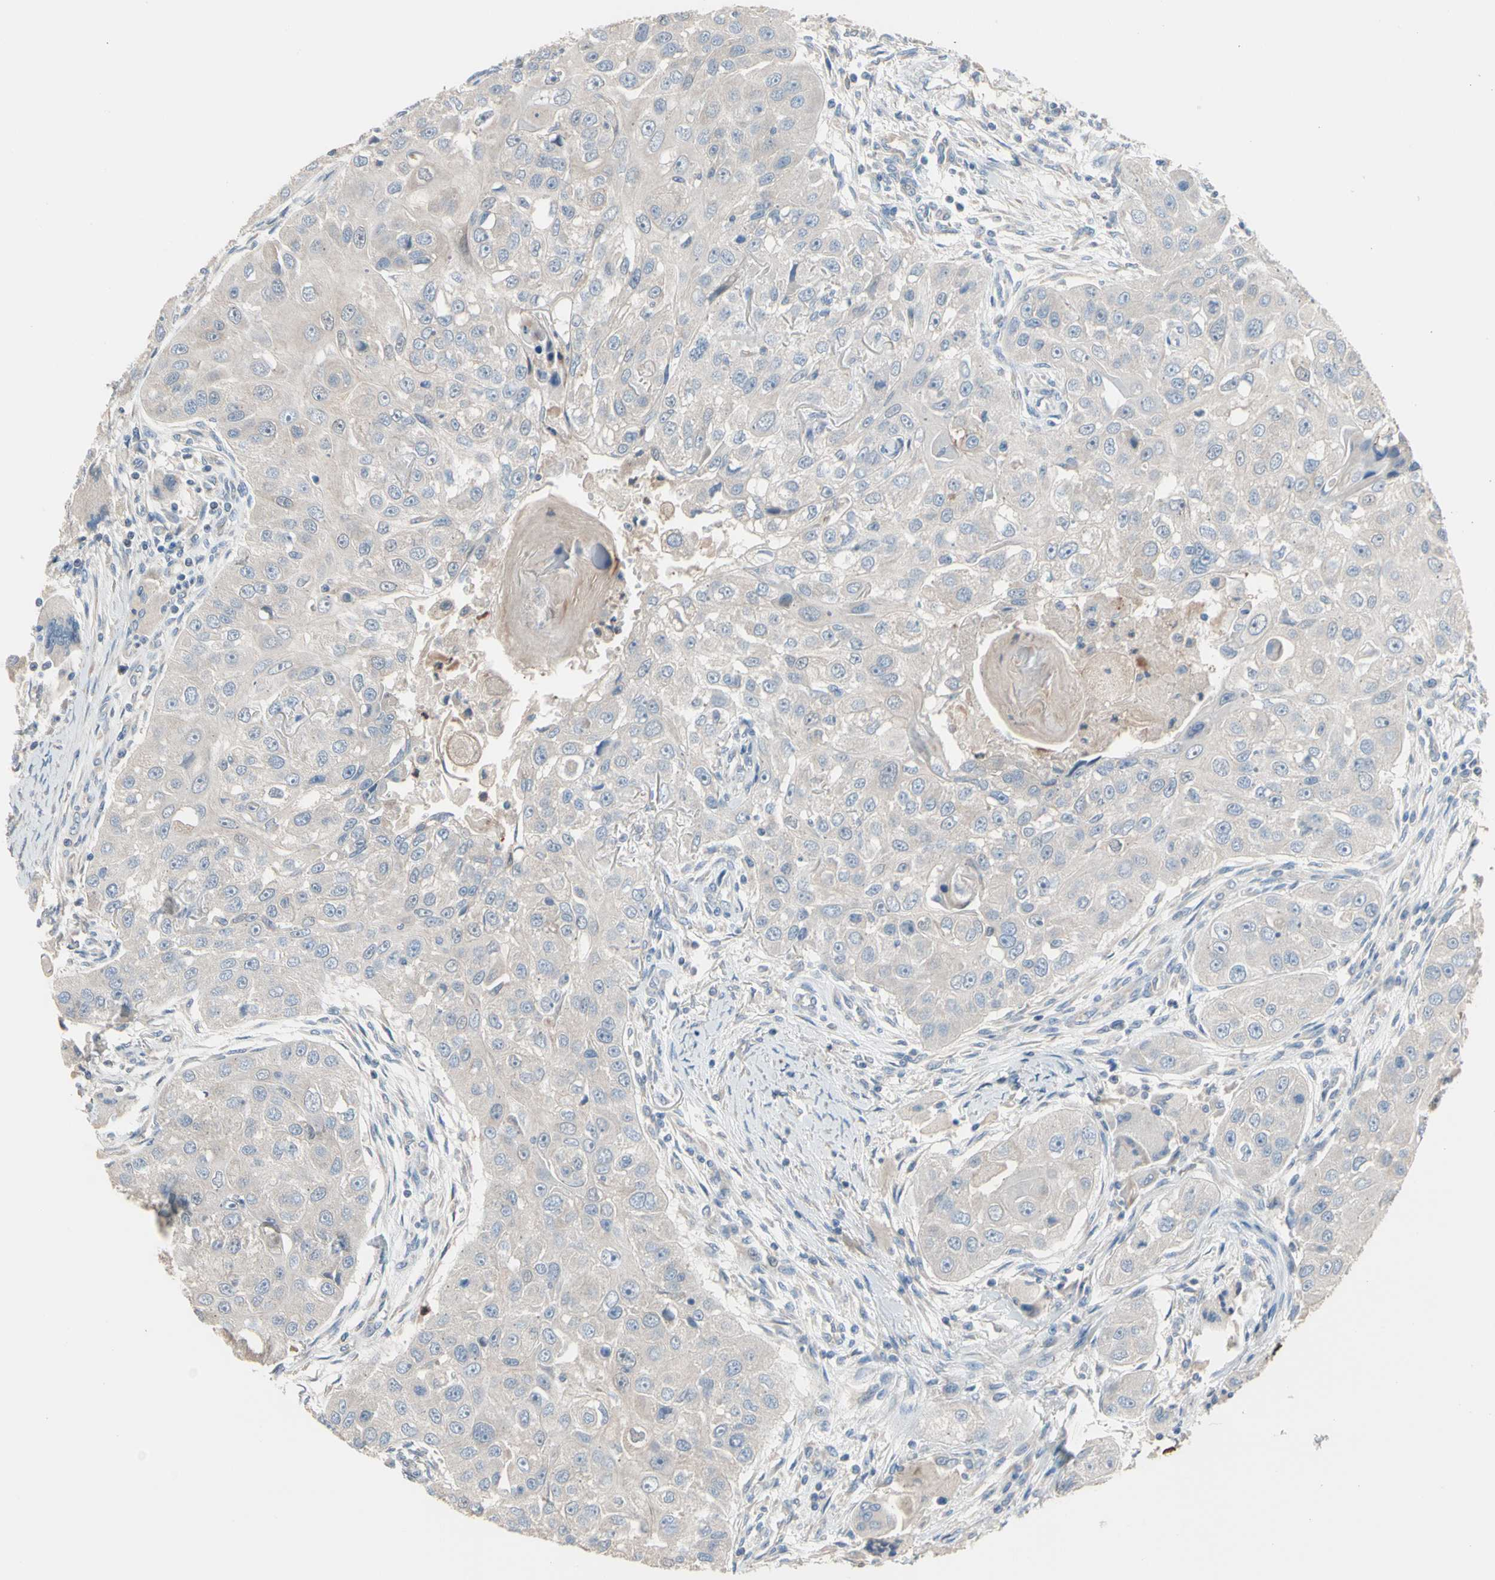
{"staining": {"intensity": "negative", "quantity": "none", "location": "none"}, "tissue": "head and neck cancer", "cell_type": "Tumor cells", "image_type": "cancer", "snomed": [{"axis": "morphology", "description": "Normal tissue, NOS"}, {"axis": "morphology", "description": "Squamous cell carcinoma, NOS"}, {"axis": "topography", "description": "Skeletal muscle"}, {"axis": "topography", "description": "Head-Neck"}], "caption": "Immunohistochemical staining of human head and neck cancer exhibits no significant staining in tumor cells.", "gene": "BBOX1", "patient": {"sex": "male", "age": 51}}